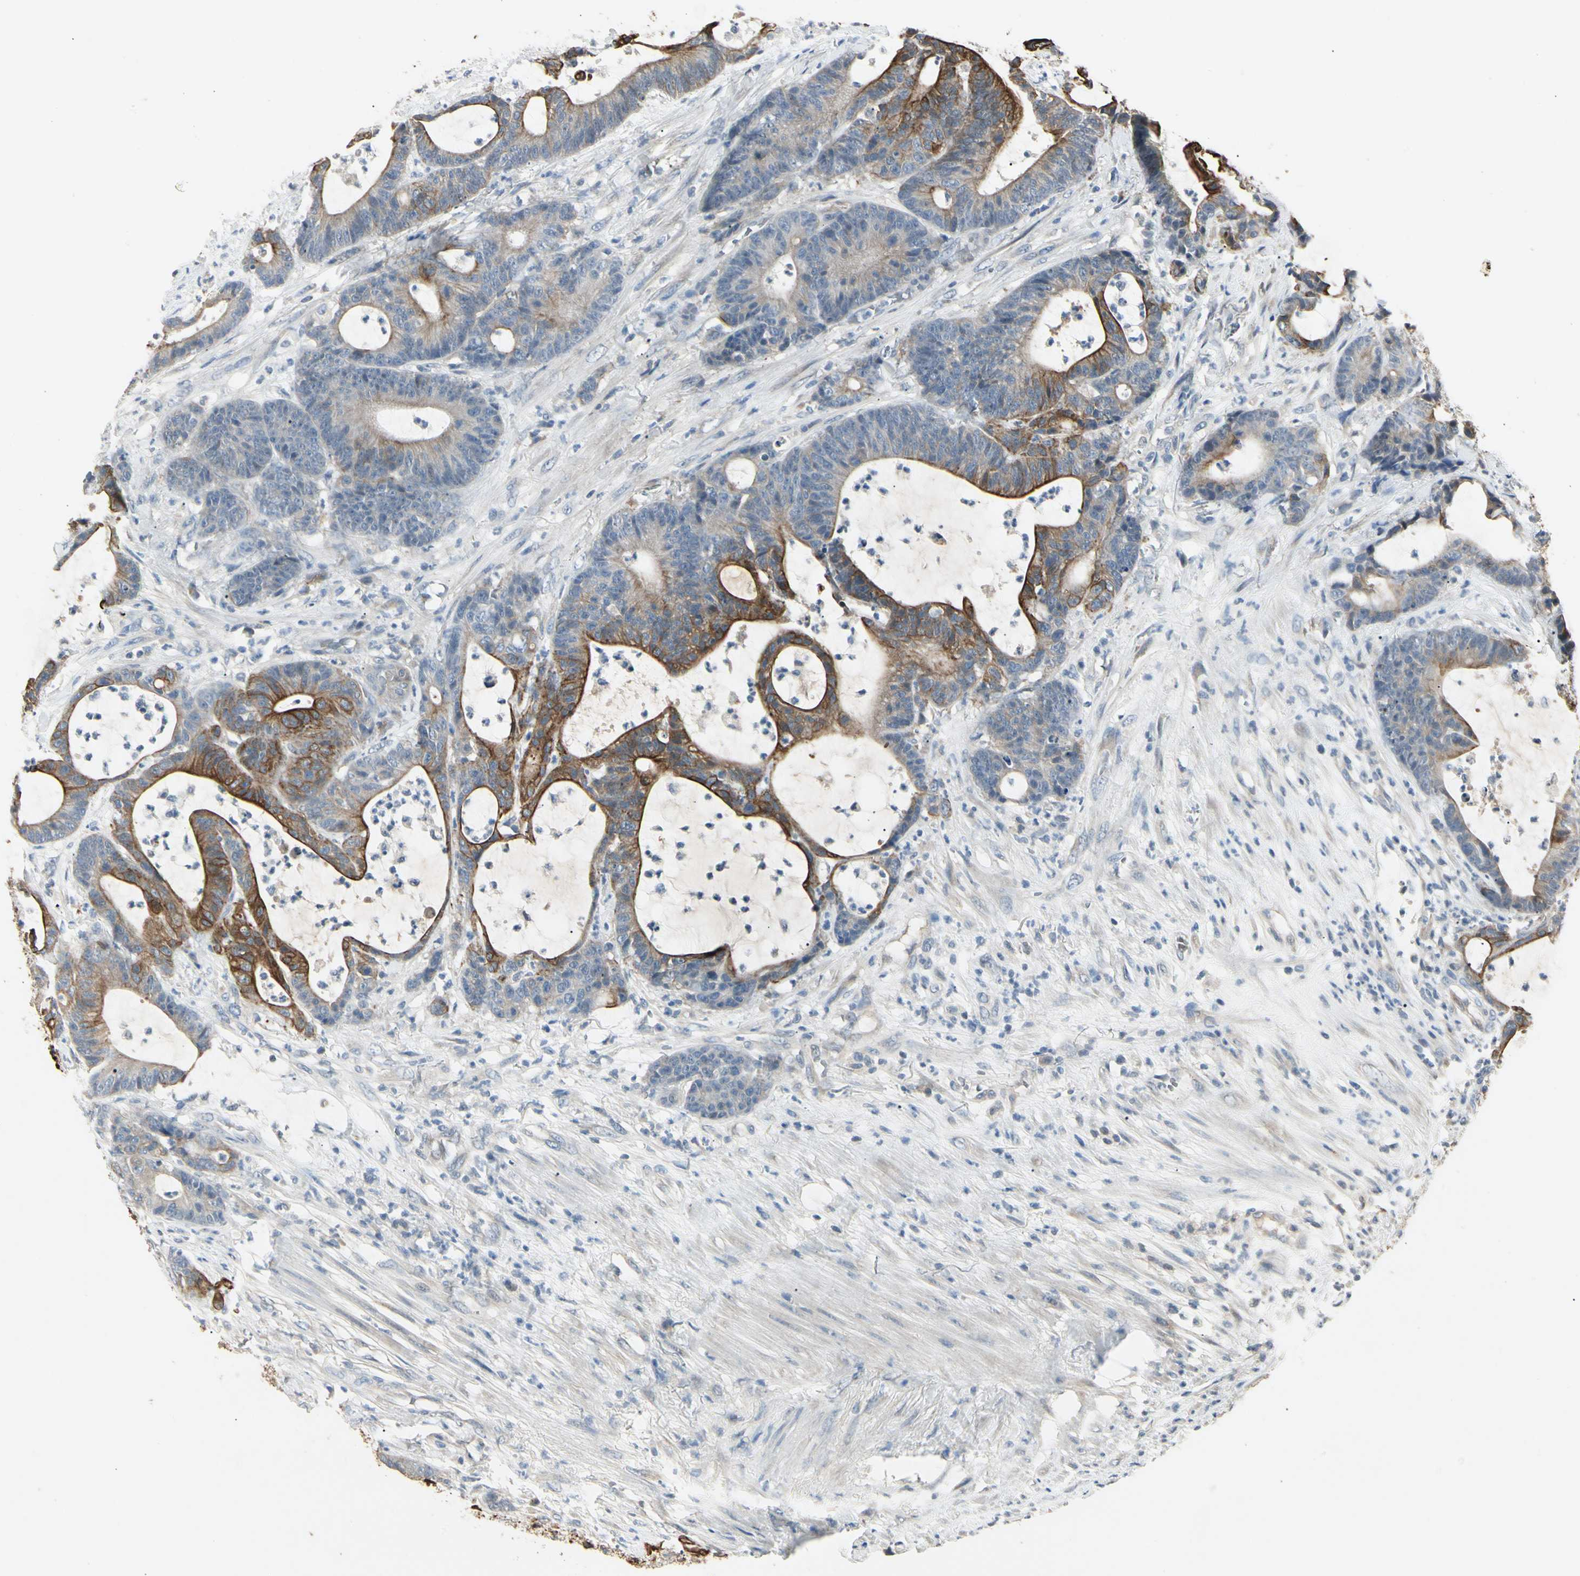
{"staining": {"intensity": "strong", "quantity": "25%-75%", "location": "cytoplasmic/membranous"}, "tissue": "colorectal cancer", "cell_type": "Tumor cells", "image_type": "cancer", "snomed": [{"axis": "morphology", "description": "Adenocarcinoma, NOS"}, {"axis": "topography", "description": "Colon"}], "caption": "Protein staining demonstrates strong cytoplasmic/membranous expression in approximately 25%-75% of tumor cells in adenocarcinoma (colorectal). (DAB (3,3'-diaminobenzidine) = brown stain, brightfield microscopy at high magnification).", "gene": "SKIL", "patient": {"sex": "female", "age": 84}}